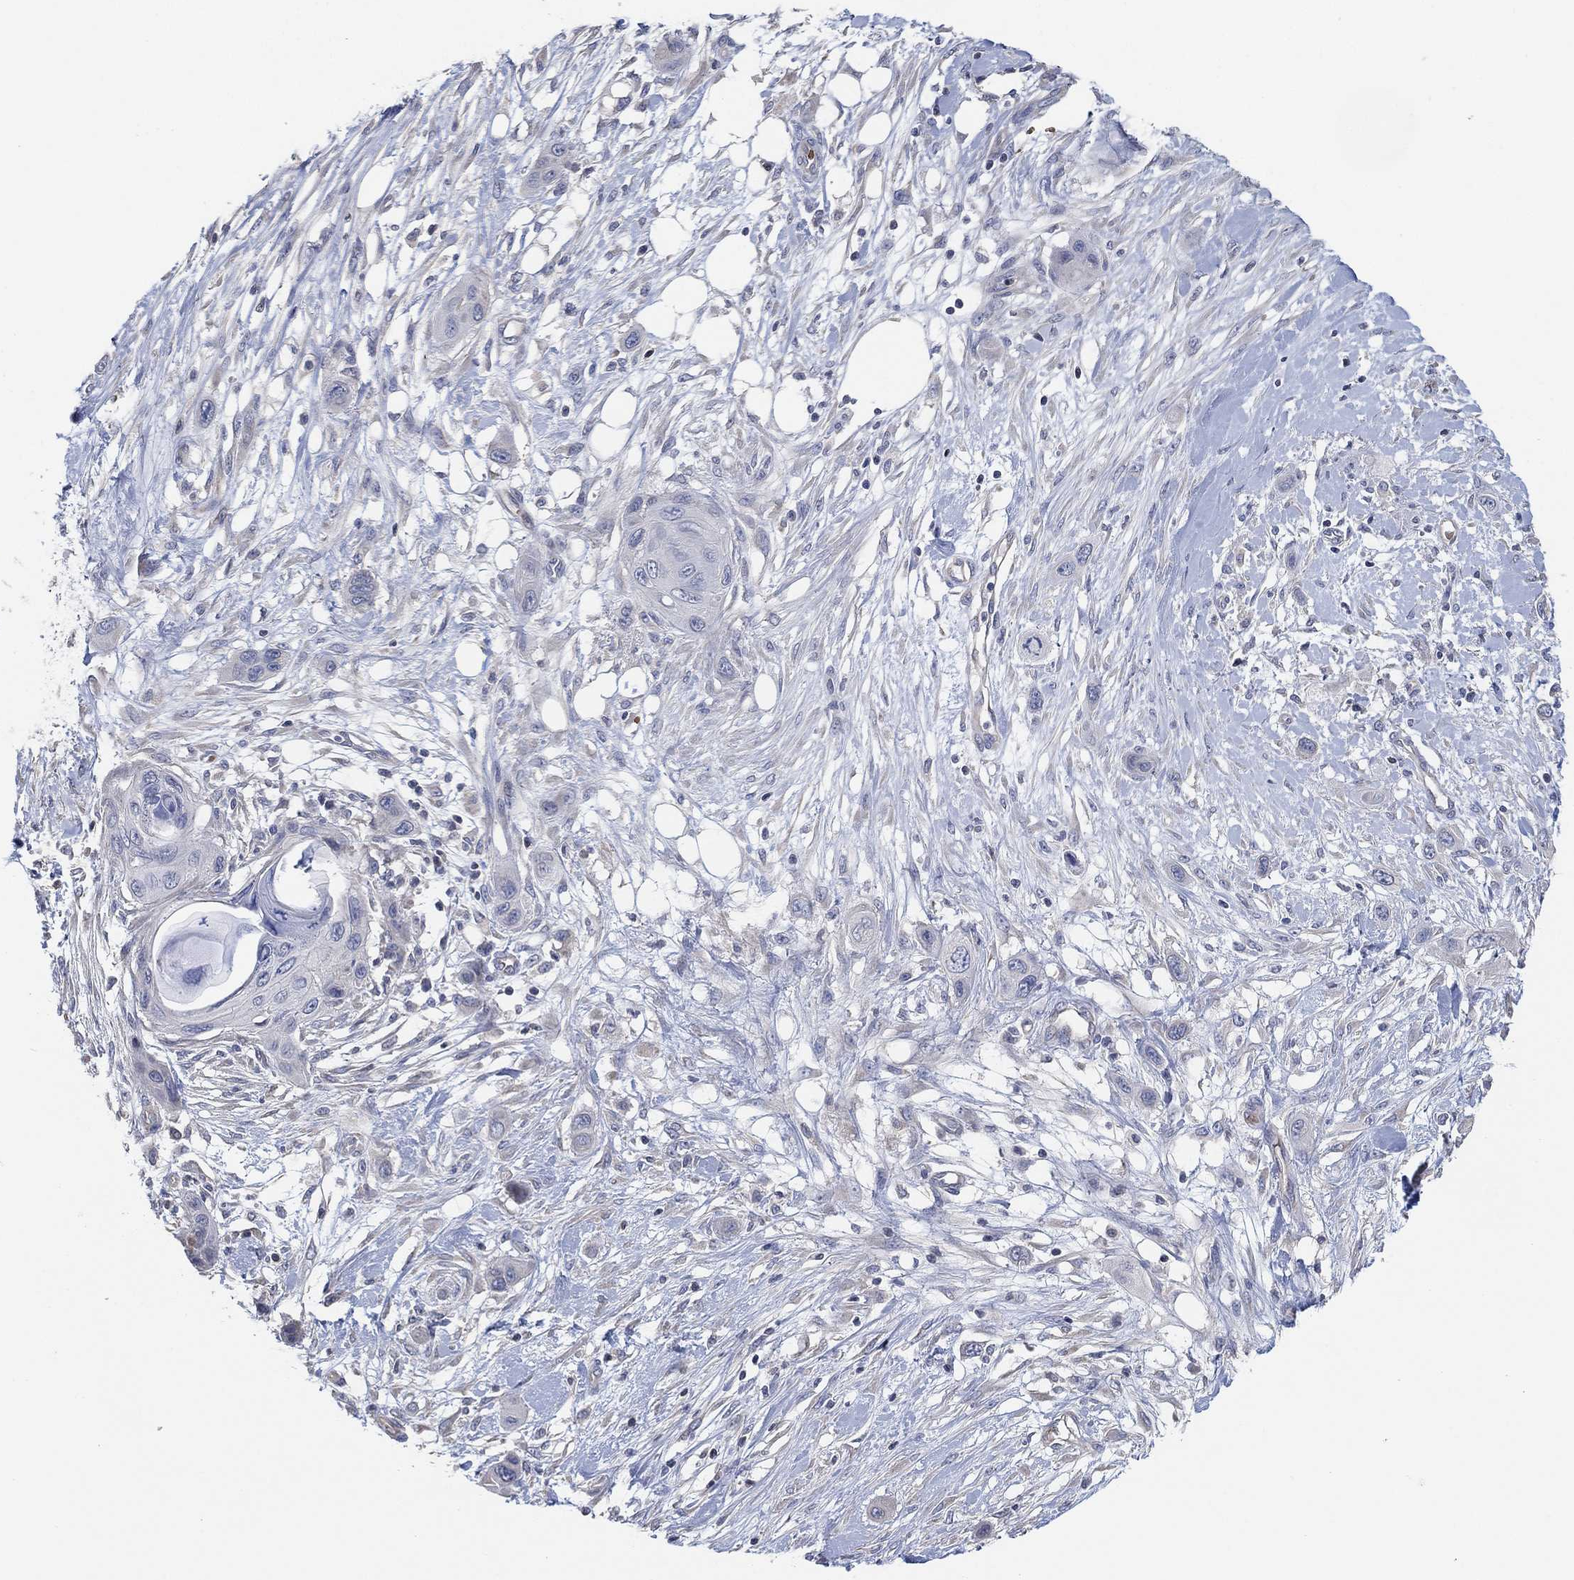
{"staining": {"intensity": "negative", "quantity": "none", "location": "none"}, "tissue": "skin cancer", "cell_type": "Tumor cells", "image_type": "cancer", "snomed": [{"axis": "morphology", "description": "Squamous cell carcinoma, NOS"}, {"axis": "topography", "description": "Skin"}], "caption": "A photomicrograph of human skin squamous cell carcinoma is negative for staining in tumor cells.", "gene": "CFTR", "patient": {"sex": "male", "age": 79}}